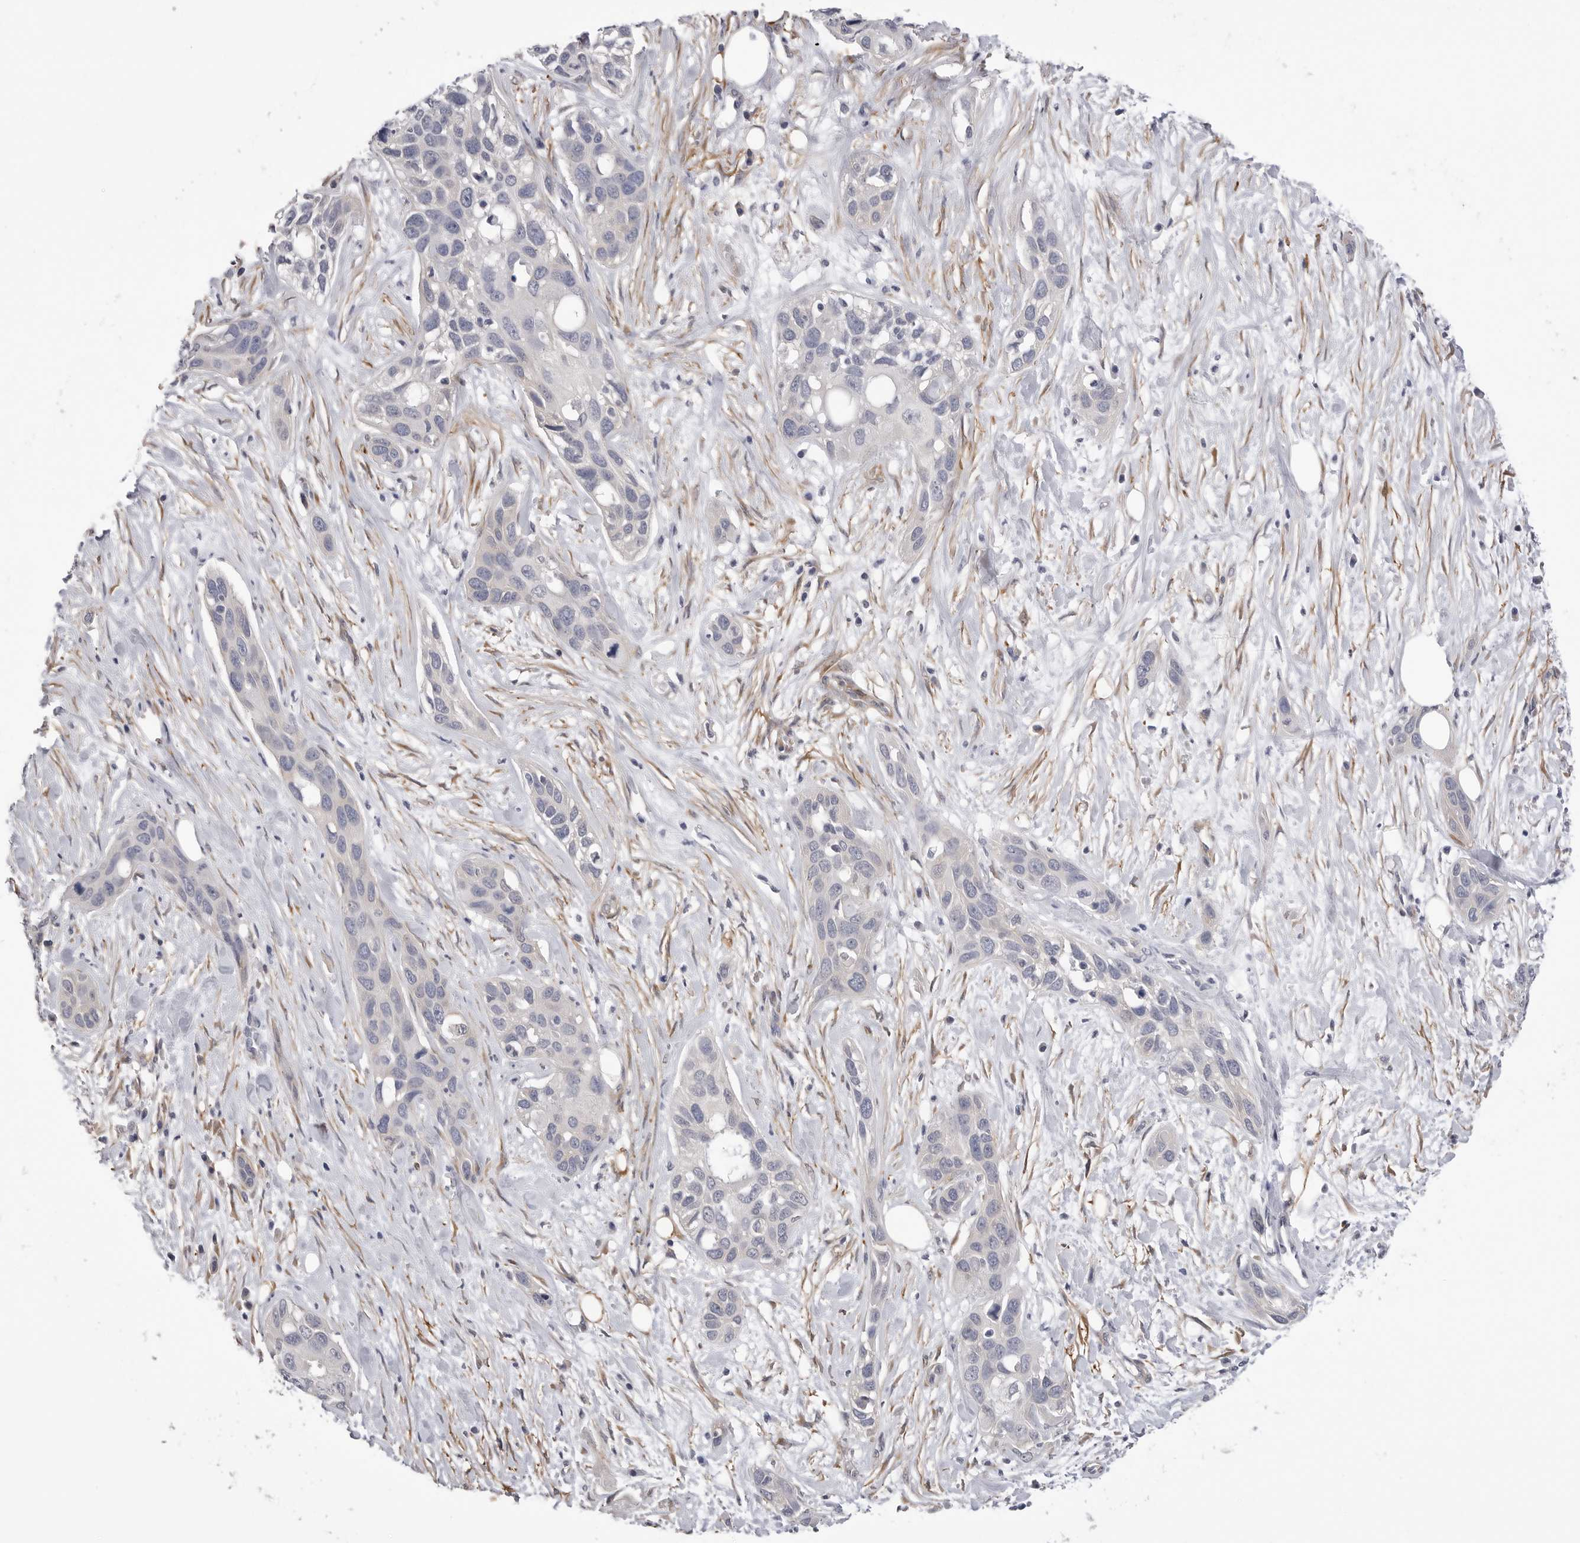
{"staining": {"intensity": "negative", "quantity": "none", "location": "none"}, "tissue": "pancreatic cancer", "cell_type": "Tumor cells", "image_type": "cancer", "snomed": [{"axis": "morphology", "description": "Adenocarcinoma, NOS"}, {"axis": "topography", "description": "Pancreas"}], "caption": "Tumor cells show no significant positivity in pancreatic cancer.", "gene": "AKAP12", "patient": {"sex": "female", "age": 60}}